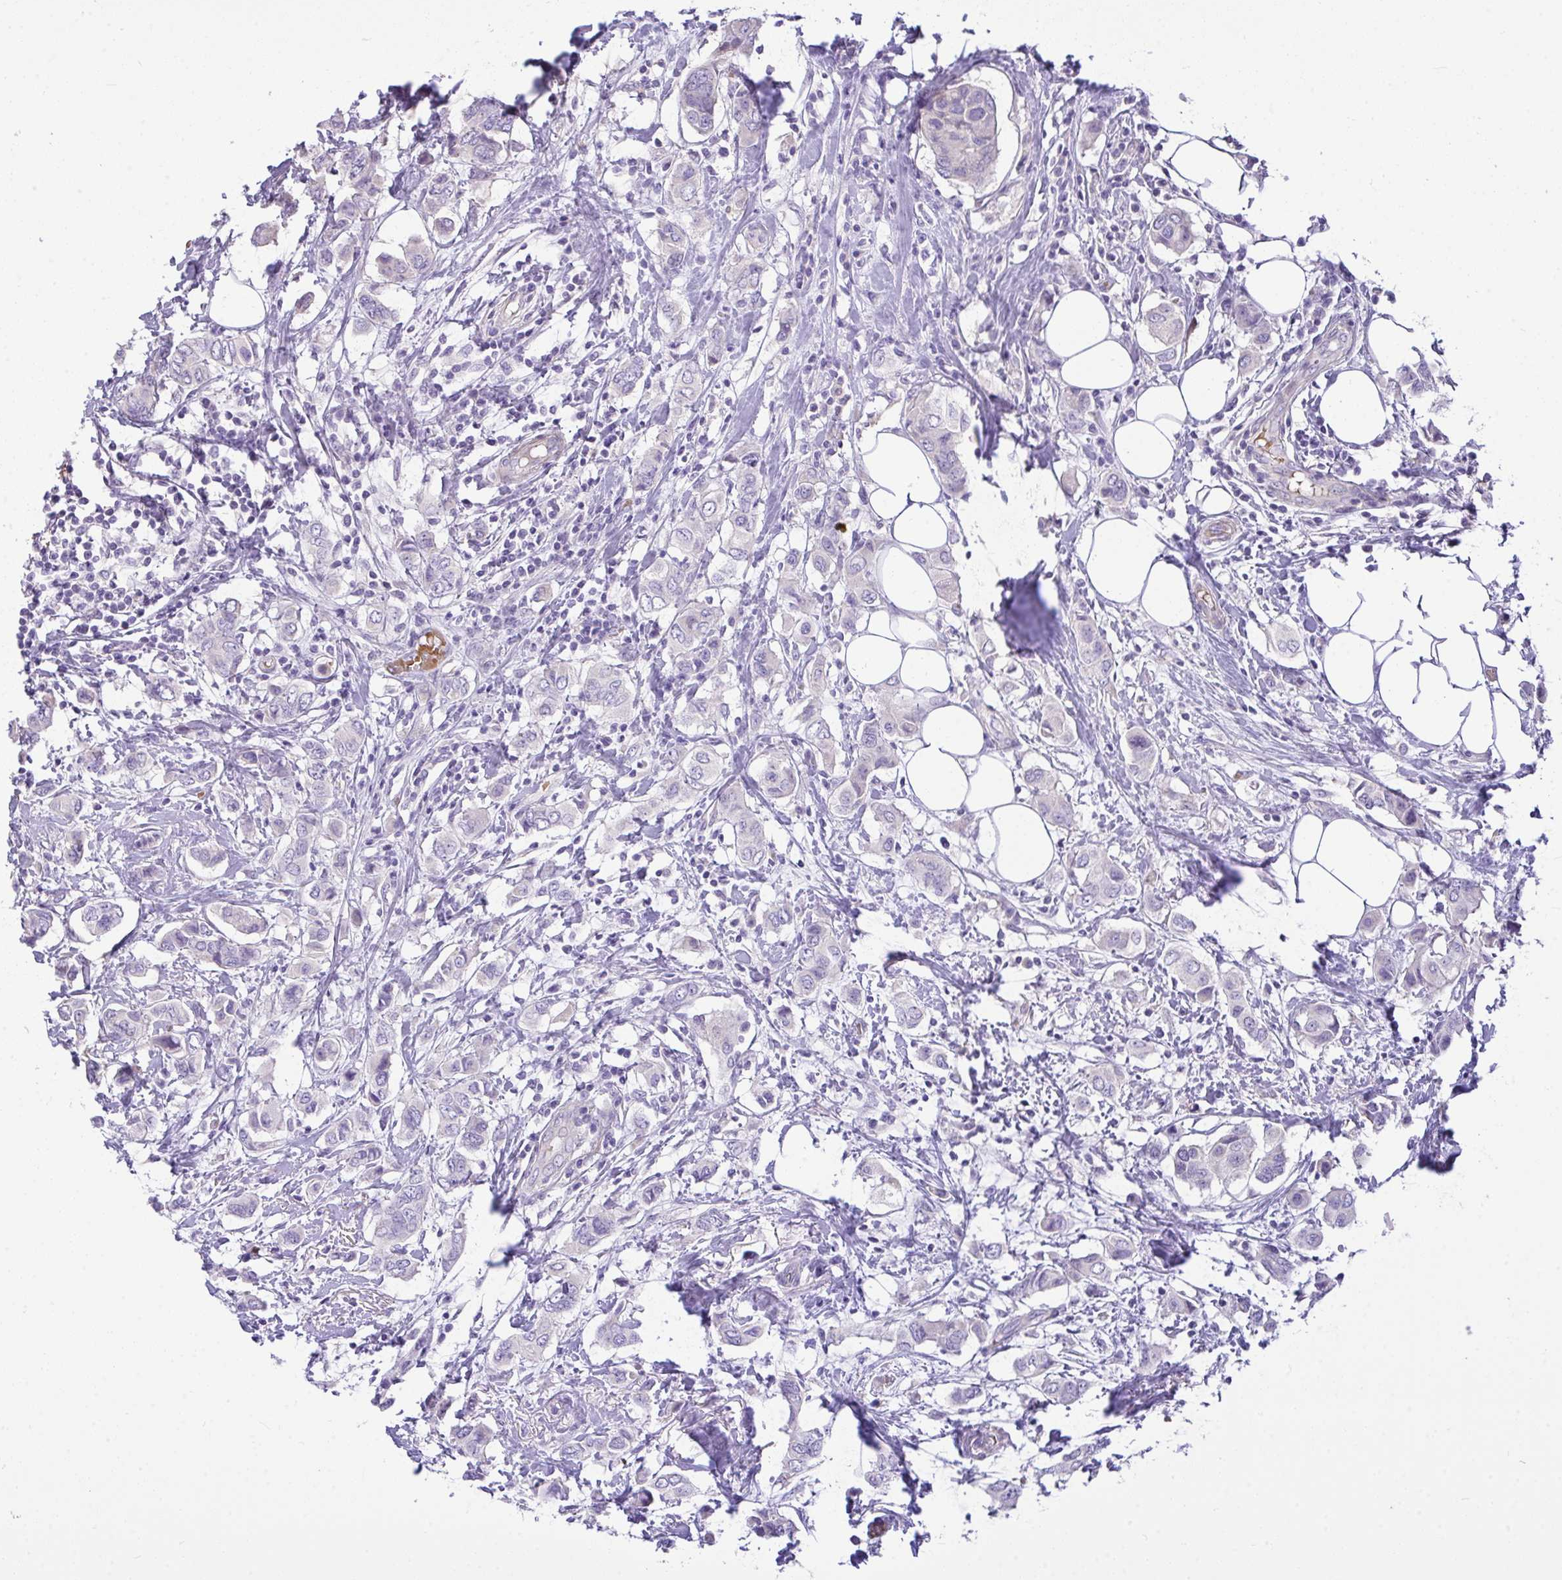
{"staining": {"intensity": "negative", "quantity": "none", "location": "none"}, "tissue": "breast cancer", "cell_type": "Tumor cells", "image_type": "cancer", "snomed": [{"axis": "morphology", "description": "Lobular carcinoma"}, {"axis": "topography", "description": "Breast"}], "caption": "A high-resolution image shows immunohistochemistry (IHC) staining of breast cancer (lobular carcinoma), which displays no significant expression in tumor cells.", "gene": "MOCS1", "patient": {"sex": "female", "age": 51}}